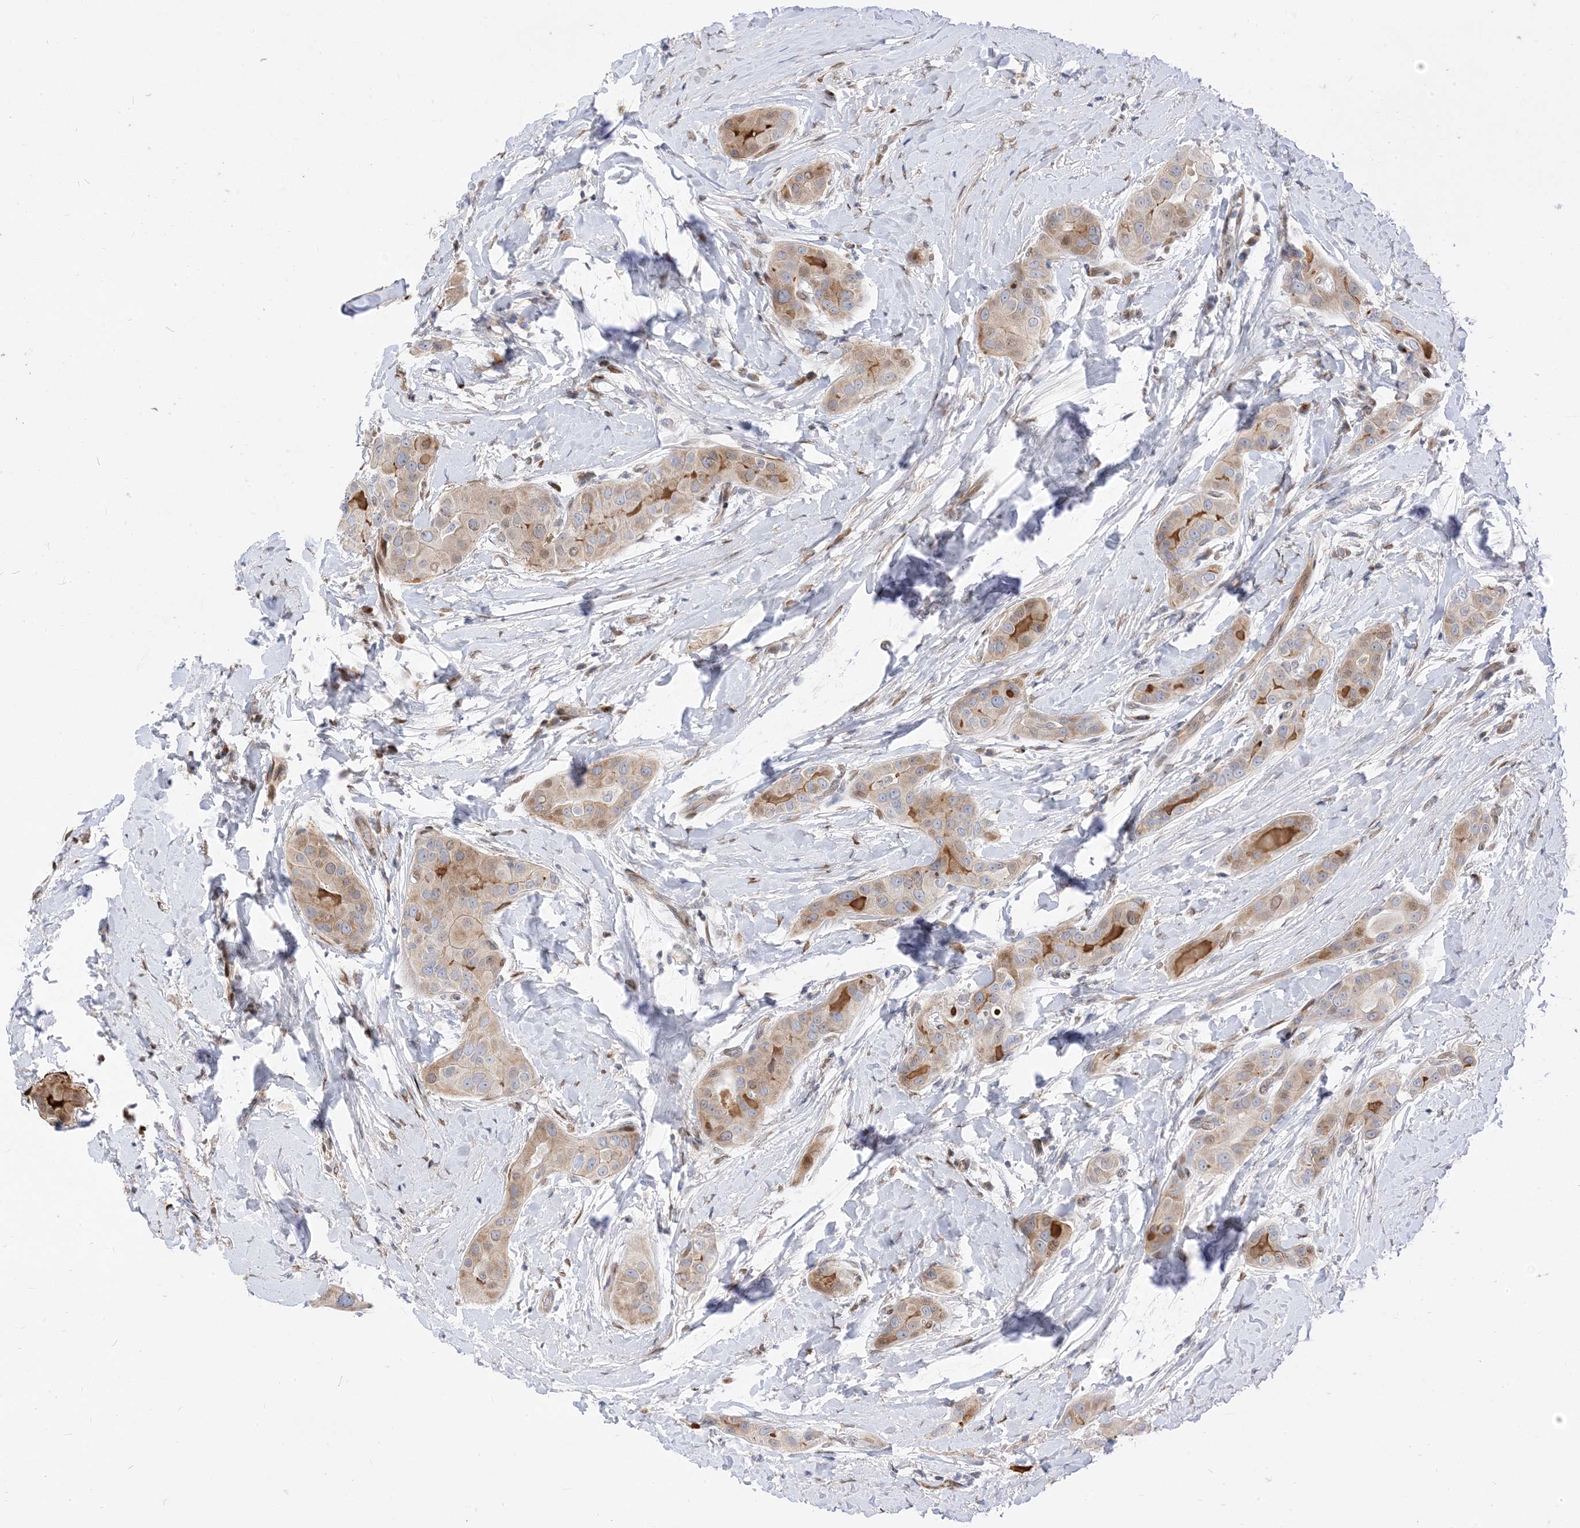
{"staining": {"intensity": "weak", "quantity": "<25%", "location": "cytoplasmic/membranous"}, "tissue": "thyroid cancer", "cell_type": "Tumor cells", "image_type": "cancer", "snomed": [{"axis": "morphology", "description": "Papillary adenocarcinoma, NOS"}, {"axis": "topography", "description": "Thyroid gland"}], "caption": "DAB (3,3'-diaminobenzidine) immunohistochemical staining of thyroid cancer exhibits no significant expression in tumor cells.", "gene": "TYSND1", "patient": {"sex": "male", "age": 33}}